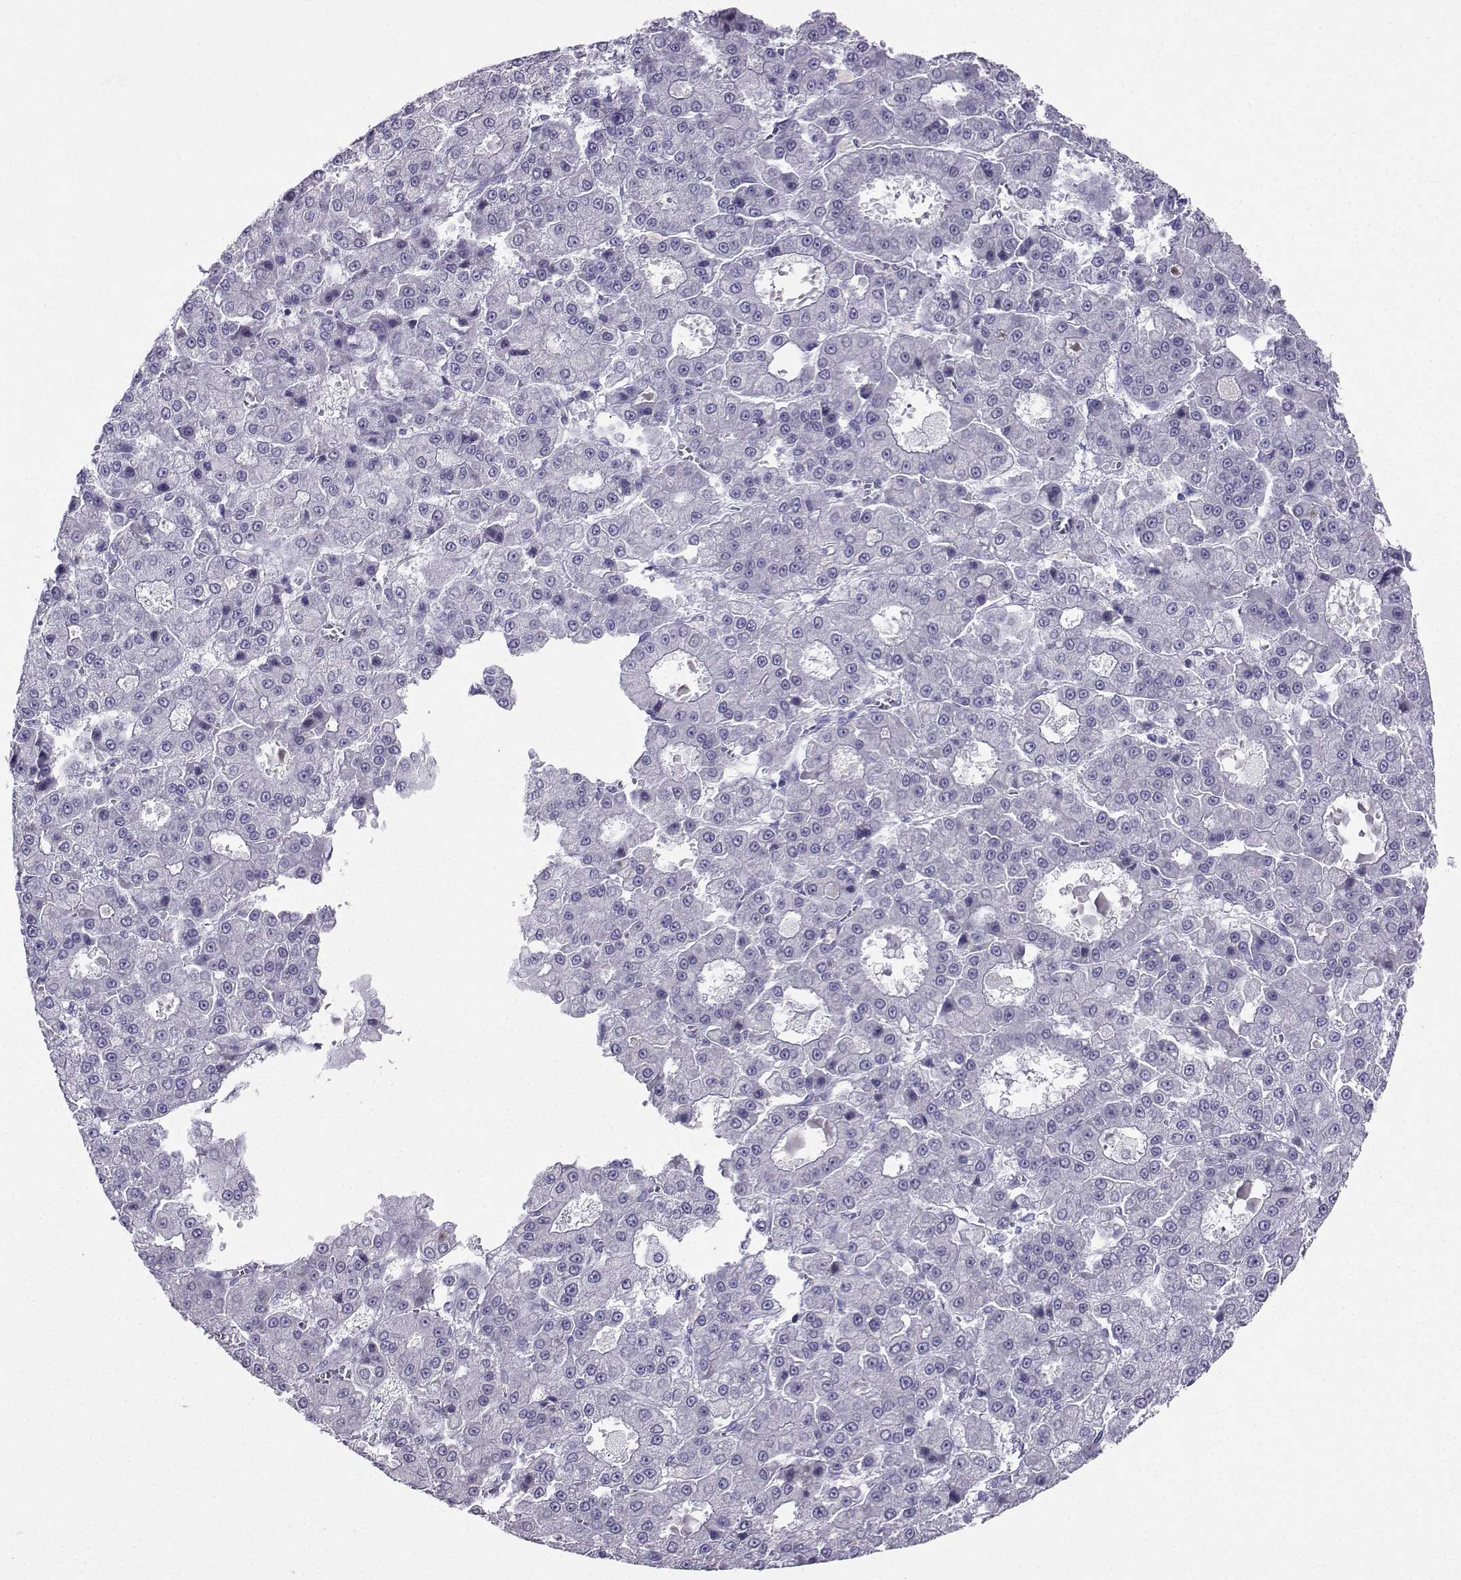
{"staining": {"intensity": "negative", "quantity": "none", "location": "none"}, "tissue": "liver cancer", "cell_type": "Tumor cells", "image_type": "cancer", "snomed": [{"axis": "morphology", "description": "Carcinoma, Hepatocellular, NOS"}, {"axis": "topography", "description": "Liver"}], "caption": "Liver cancer (hepatocellular carcinoma) was stained to show a protein in brown. There is no significant expression in tumor cells.", "gene": "FBXO24", "patient": {"sex": "male", "age": 70}}